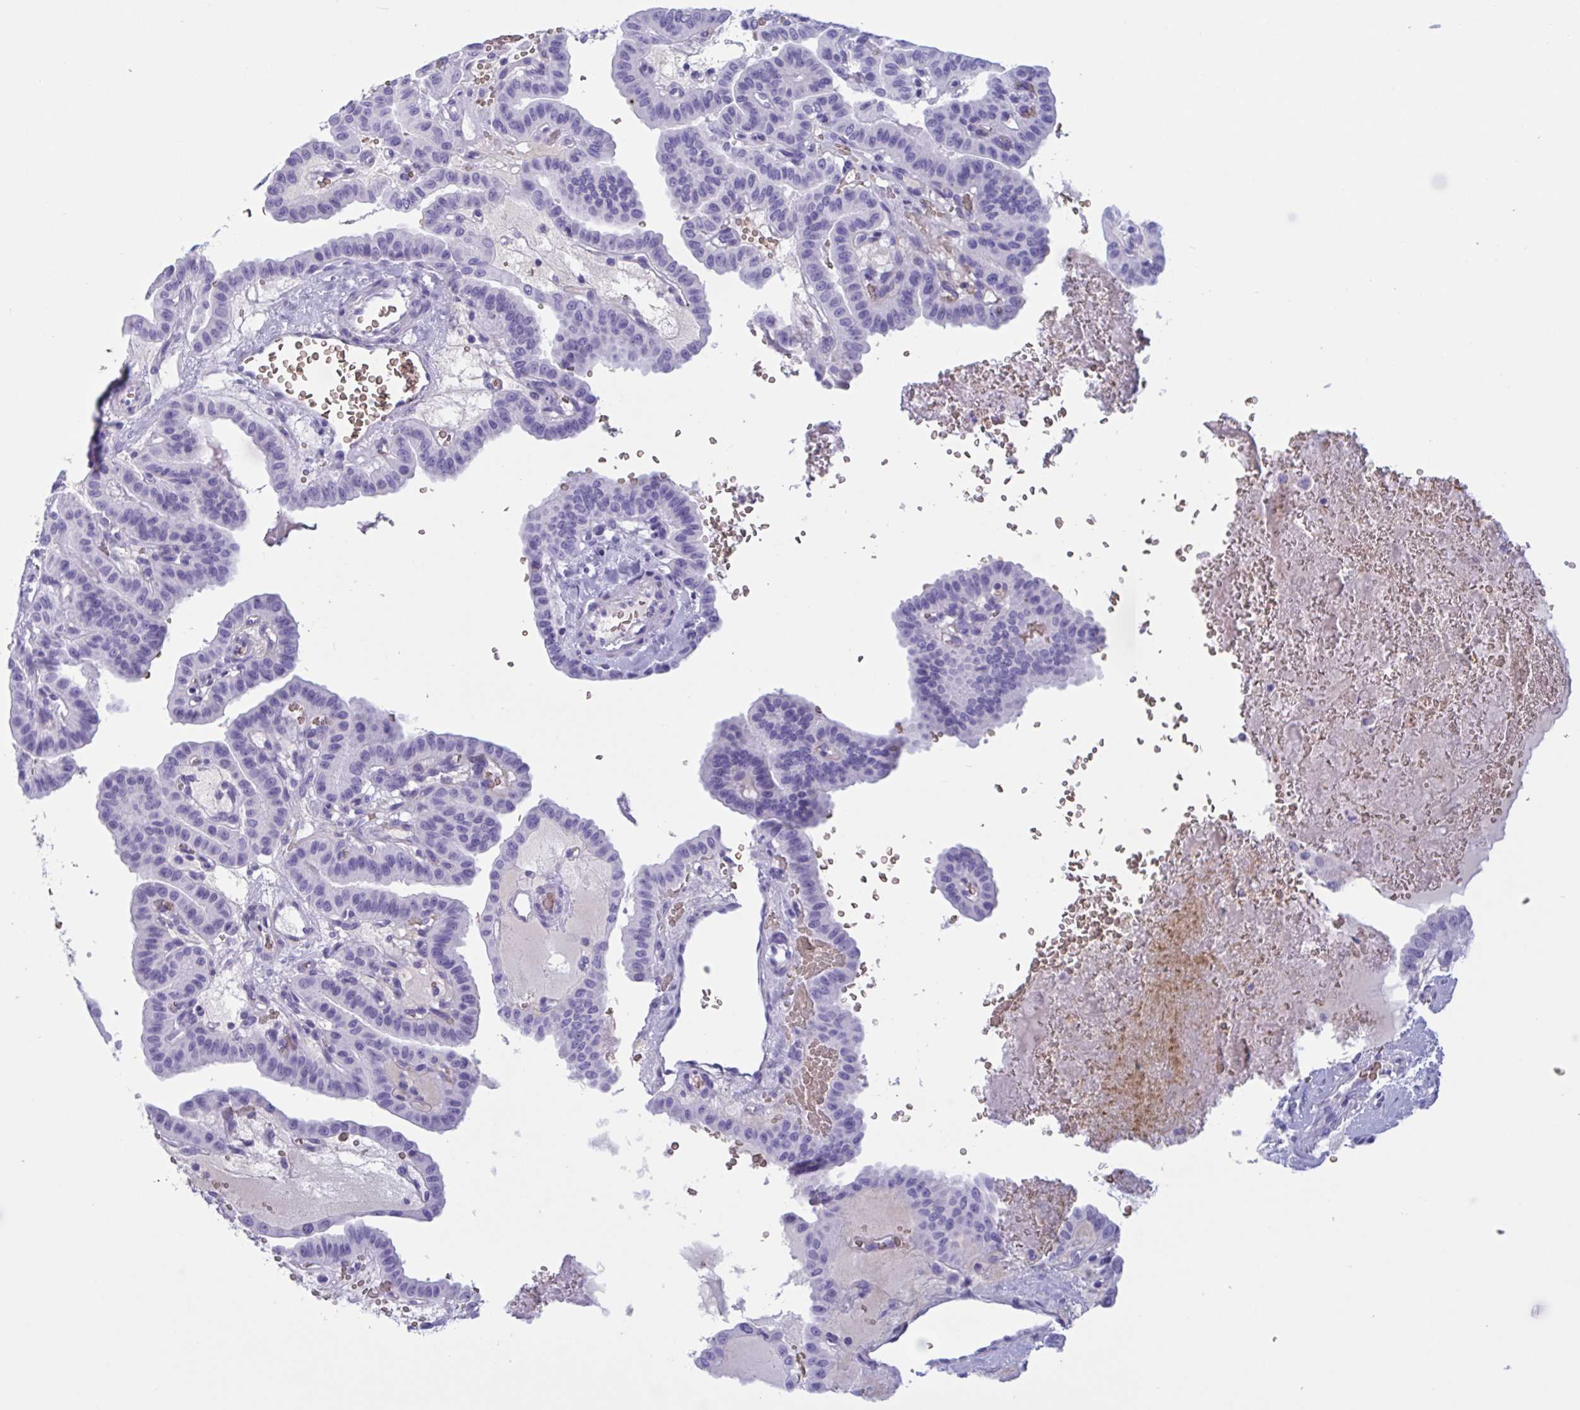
{"staining": {"intensity": "negative", "quantity": "none", "location": "none"}, "tissue": "thyroid cancer", "cell_type": "Tumor cells", "image_type": "cancer", "snomed": [{"axis": "morphology", "description": "Papillary adenocarcinoma, NOS"}, {"axis": "topography", "description": "Thyroid gland"}], "caption": "Immunohistochemistry (IHC) micrograph of human thyroid cancer stained for a protein (brown), which displays no staining in tumor cells.", "gene": "SLC2A1", "patient": {"sex": "male", "age": 87}}